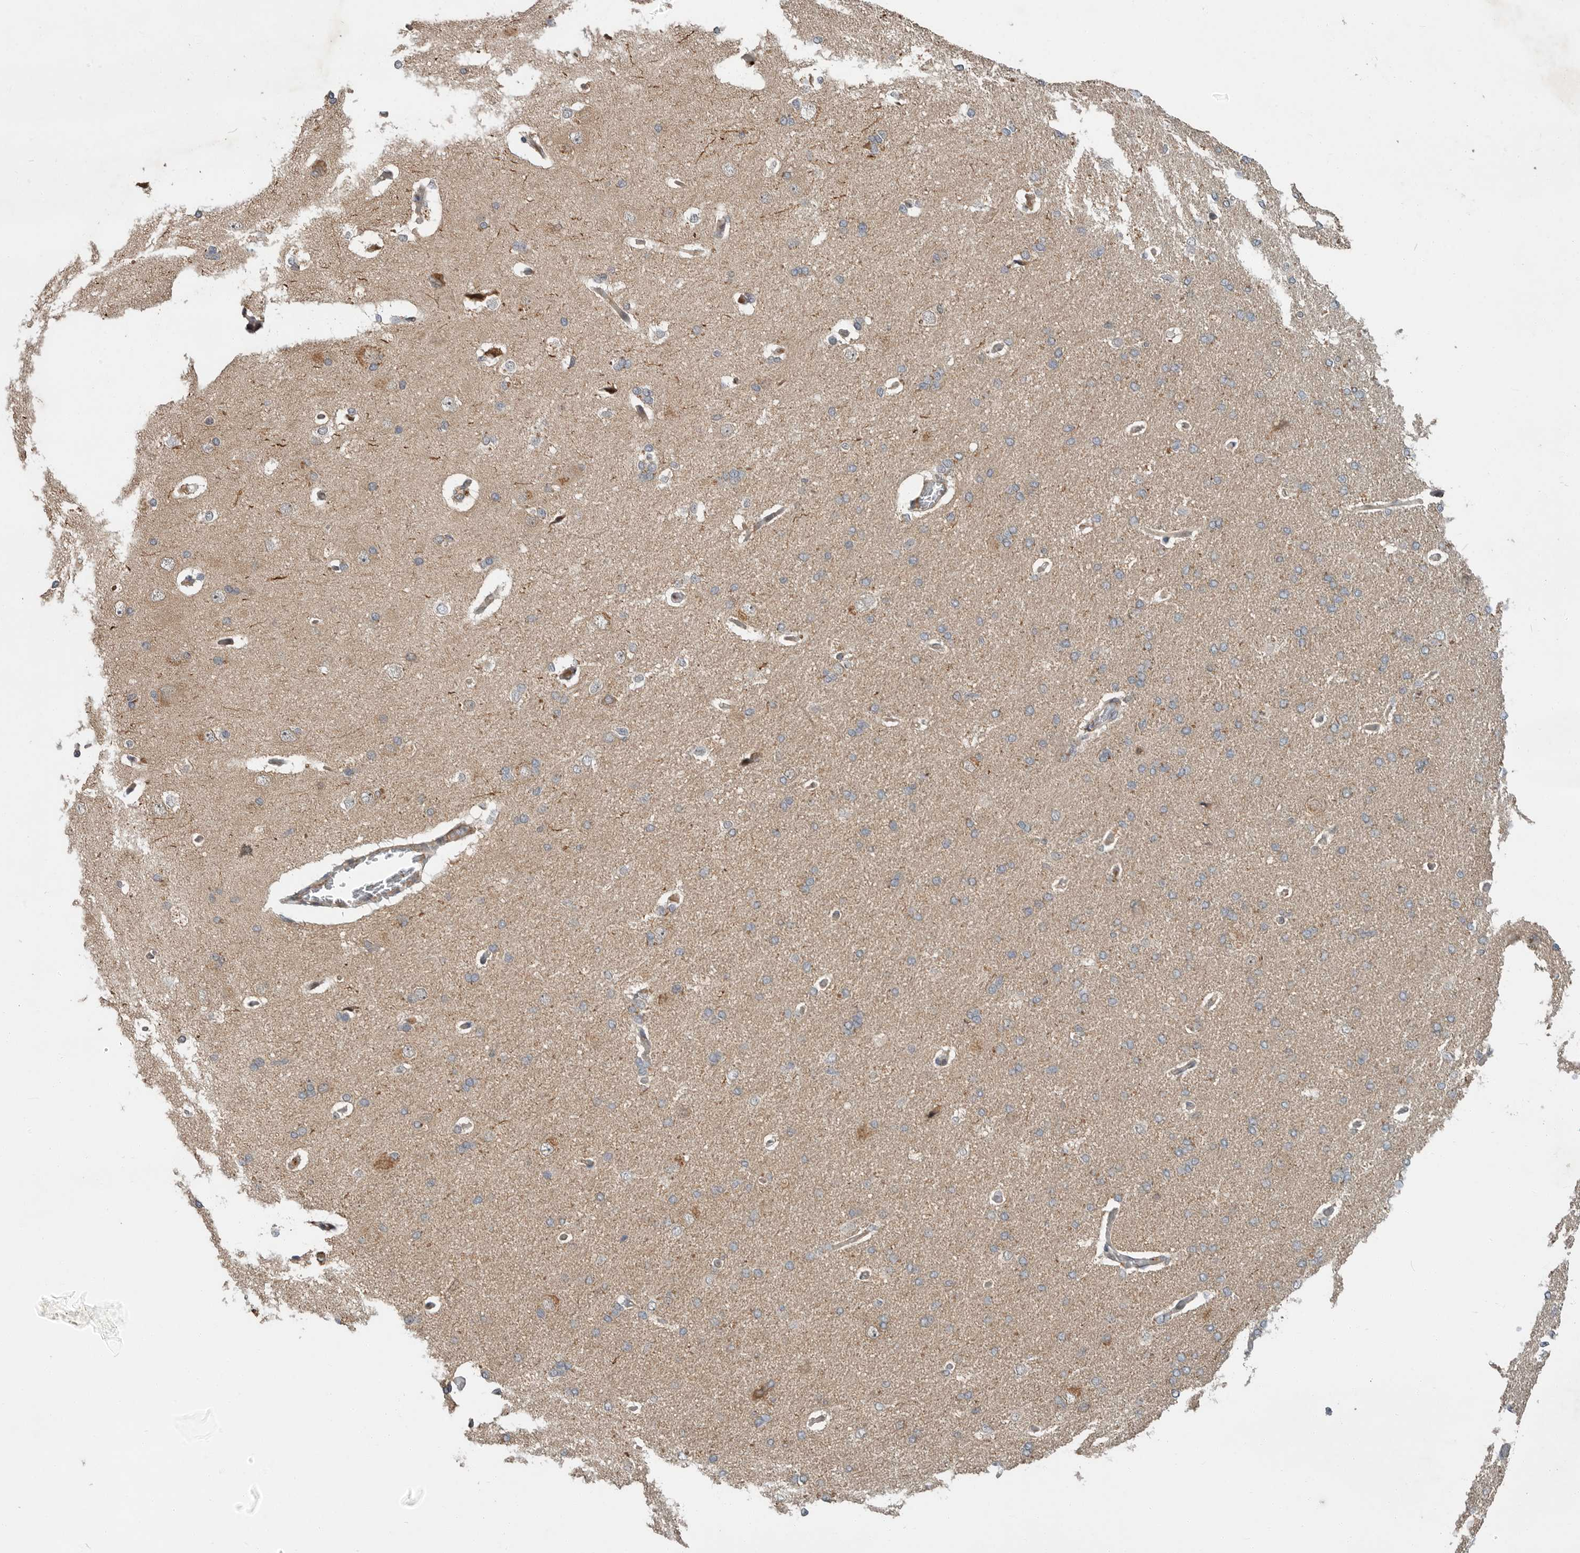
{"staining": {"intensity": "weak", "quantity": ">75%", "location": "cytoplasmic/membranous"}, "tissue": "cerebral cortex", "cell_type": "Endothelial cells", "image_type": "normal", "snomed": [{"axis": "morphology", "description": "Normal tissue, NOS"}, {"axis": "topography", "description": "Cerebral cortex"}], "caption": "Benign cerebral cortex displays weak cytoplasmic/membranous staining in approximately >75% of endothelial cells.", "gene": "OSBPL9", "patient": {"sex": "male", "age": 62}}